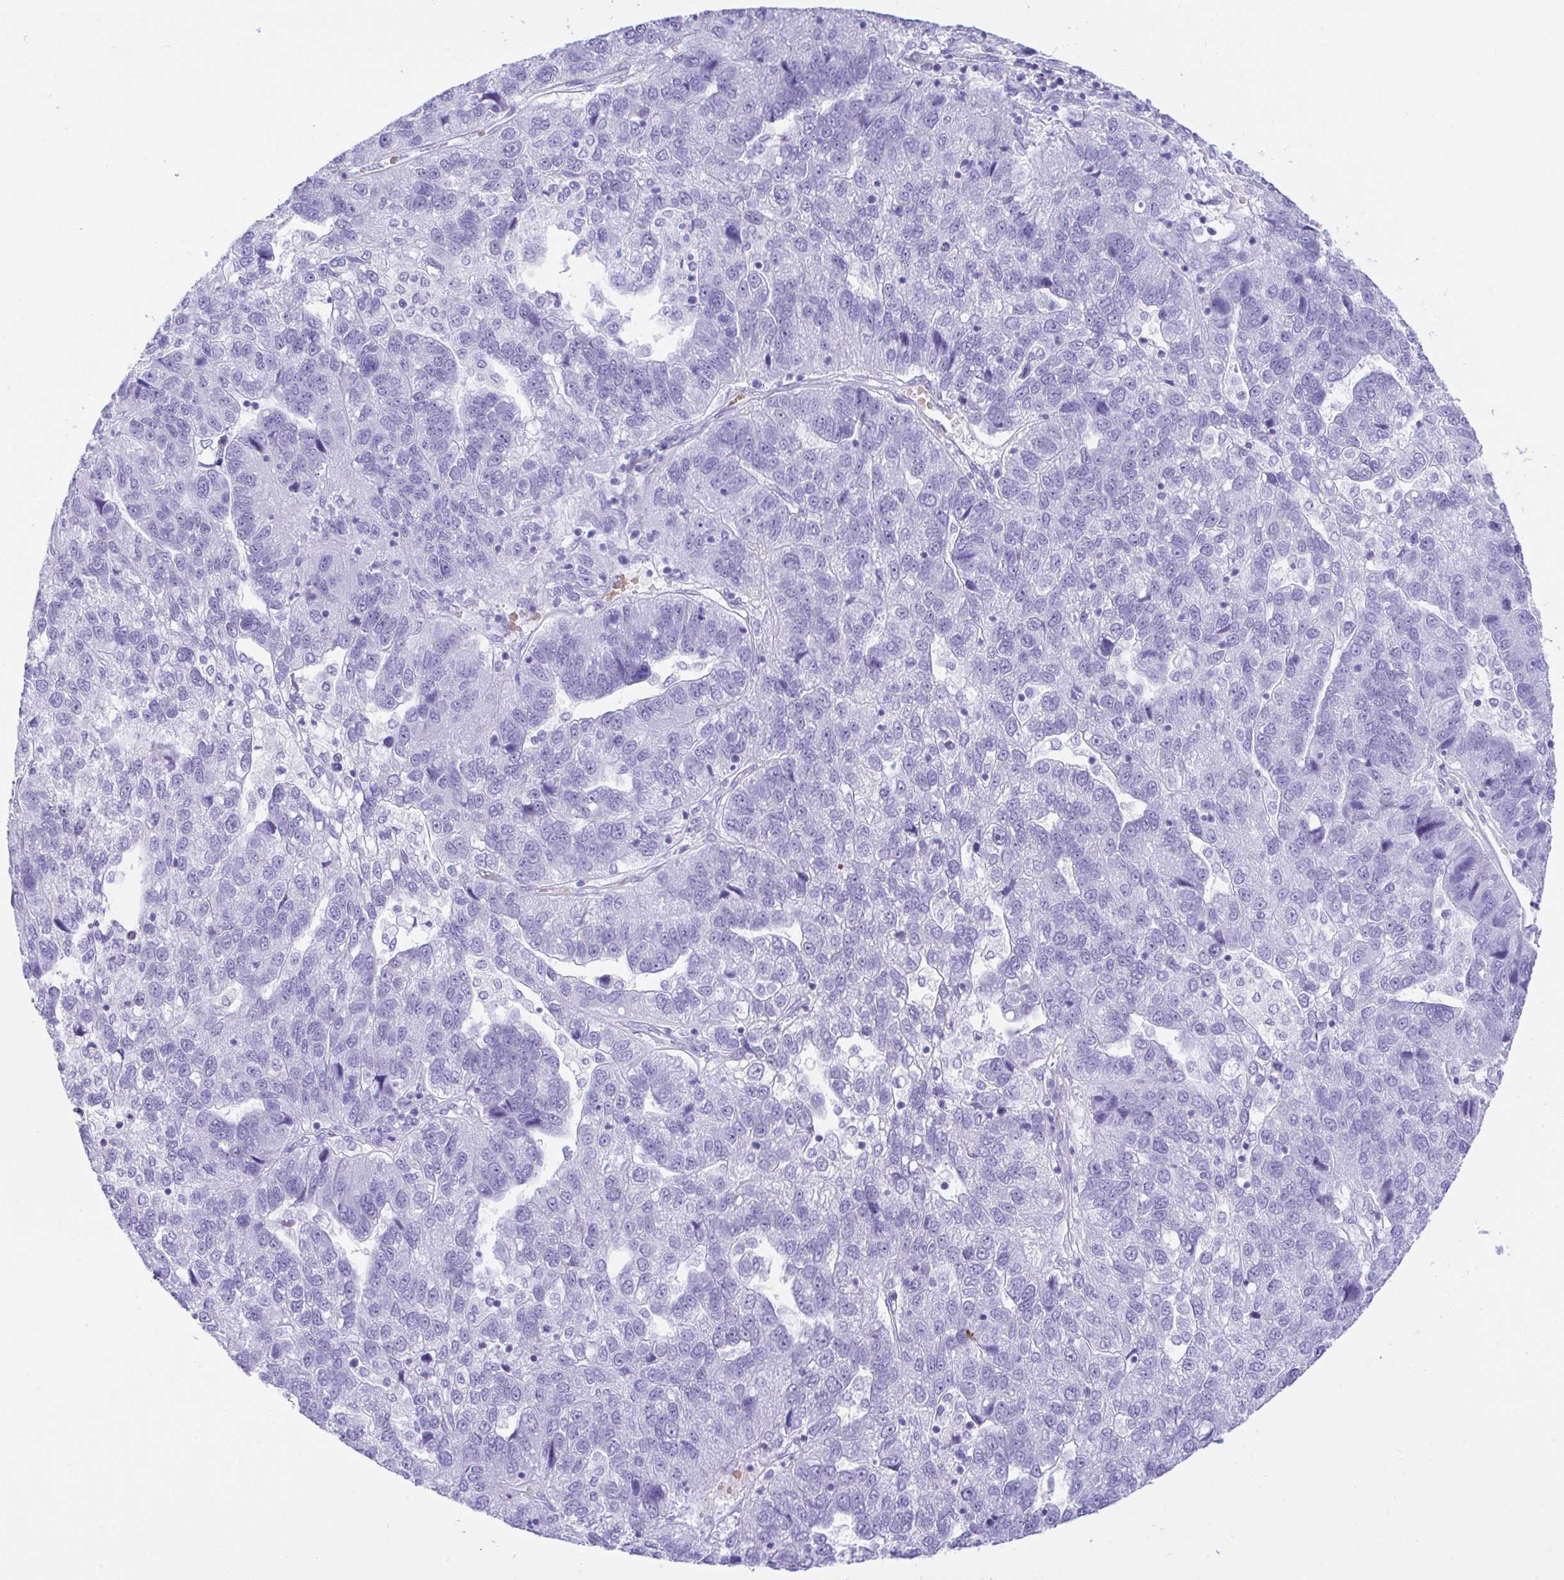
{"staining": {"intensity": "negative", "quantity": "none", "location": "none"}, "tissue": "pancreatic cancer", "cell_type": "Tumor cells", "image_type": "cancer", "snomed": [{"axis": "morphology", "description": "Adenocarcinoma, NOS"}, {"axis": "topography", "description": "Pancreas"}], "caption": "Immunohistochemistry (IHC) photomicrograph of human pancreatic cancer (adenocarcinoma) stained for a protein (brown), which demonstrates no positivity in tumor cells. Brightfield microscopy of immunohistochemistry (IHC) stained with DAB (3,3'-diaminobenzidine) (brown) and hematoxylin (blue), captured at high magnification.", "gene": "SEL1L2", "patient": {"sex": "female", "age": 61}}